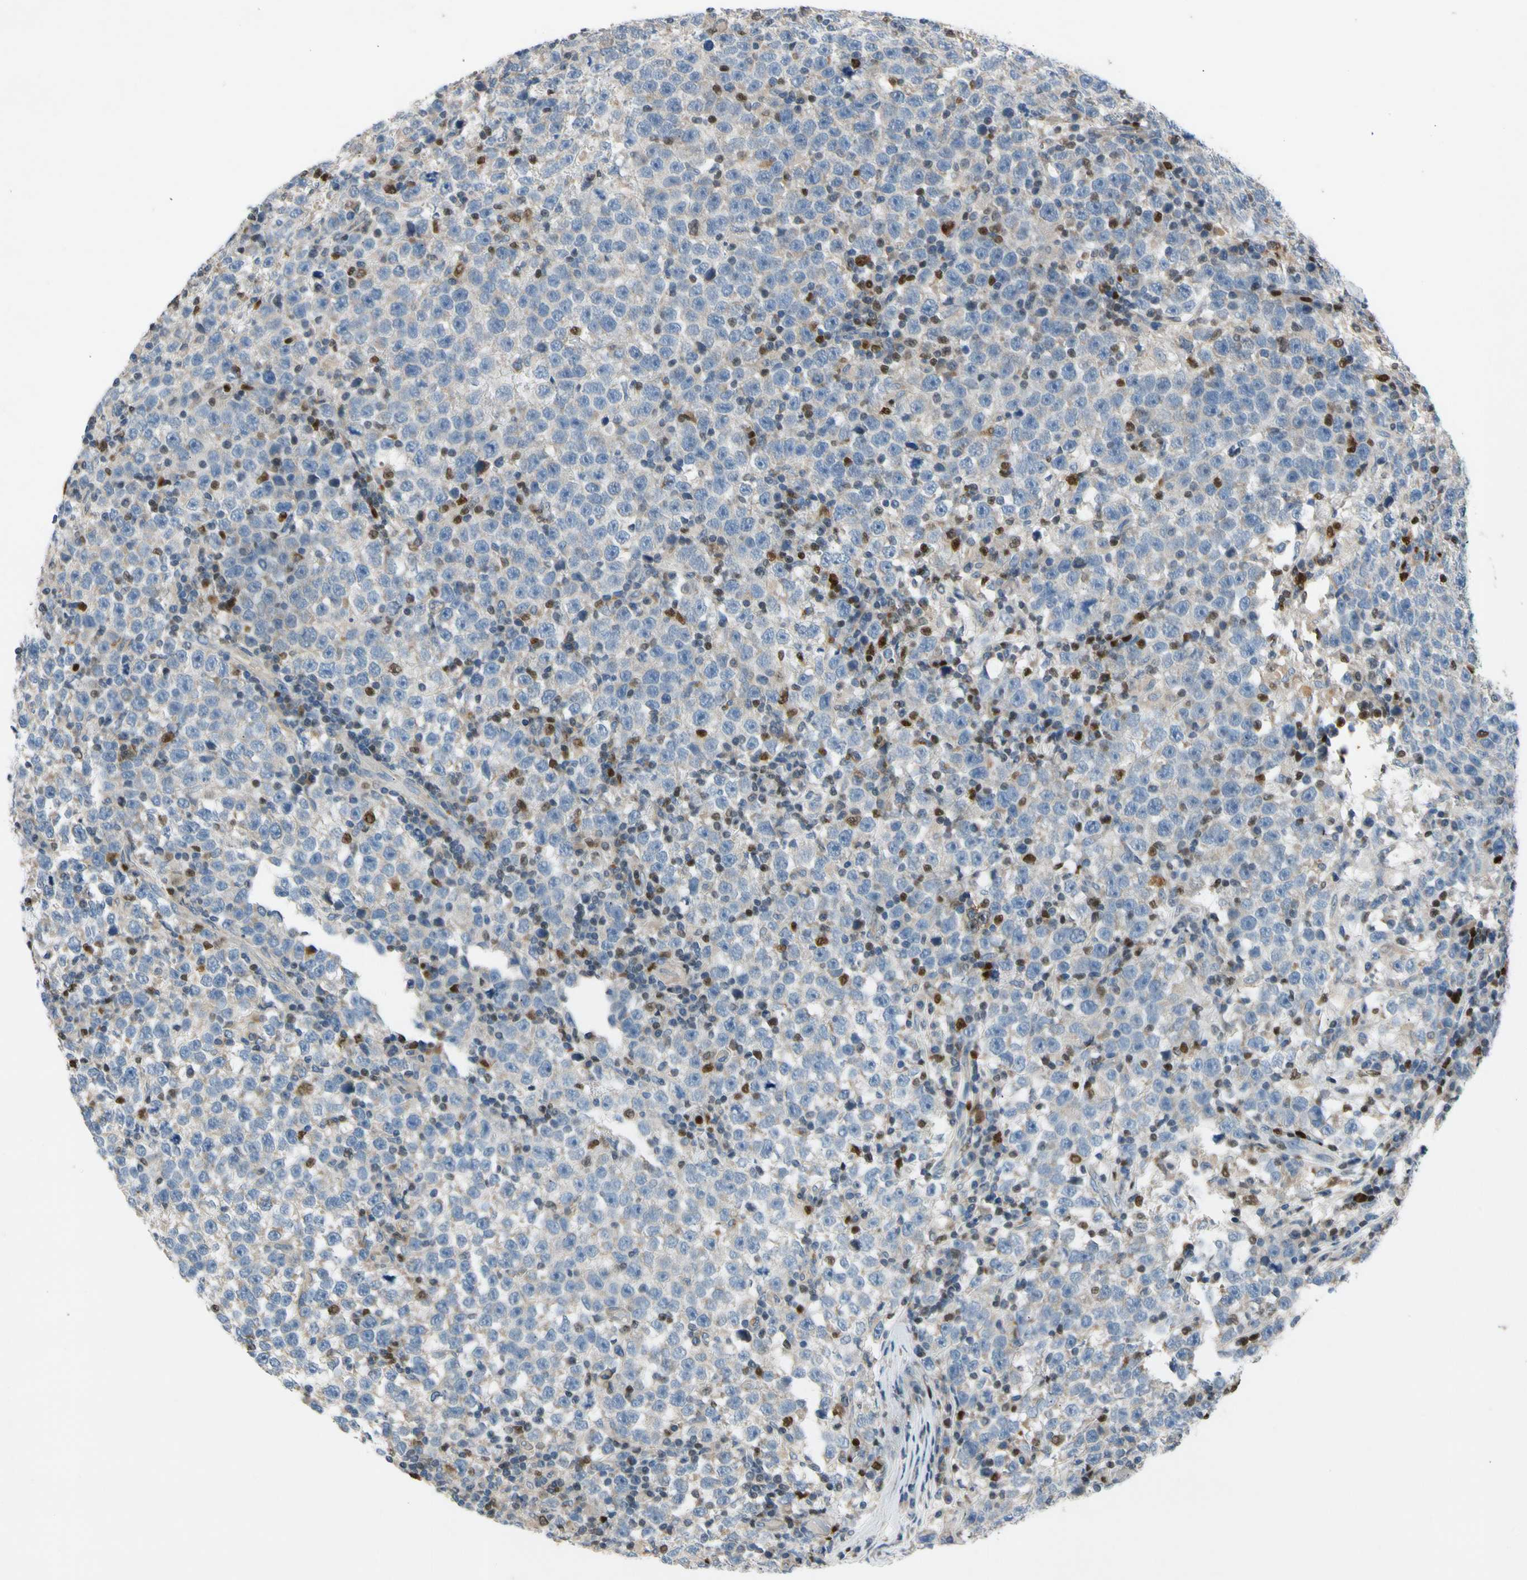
{"staining": {"intensity": "negative", "quantity": "none", "location": "none"}, "tissue": "testis cancer", "cell_type": "Tumor cells", "image_type": "cancer", "snomed": [{"axis": "morphology", "description": "Seminoma, NOS"}, {"axis": "topography", "description": "Testis"}], "caption": "Protein analysis of testis seminoma exhibits no significant expression in tumor cells.", "gene": "TBX21", "patient": {"sex": "male", "age": 43}}